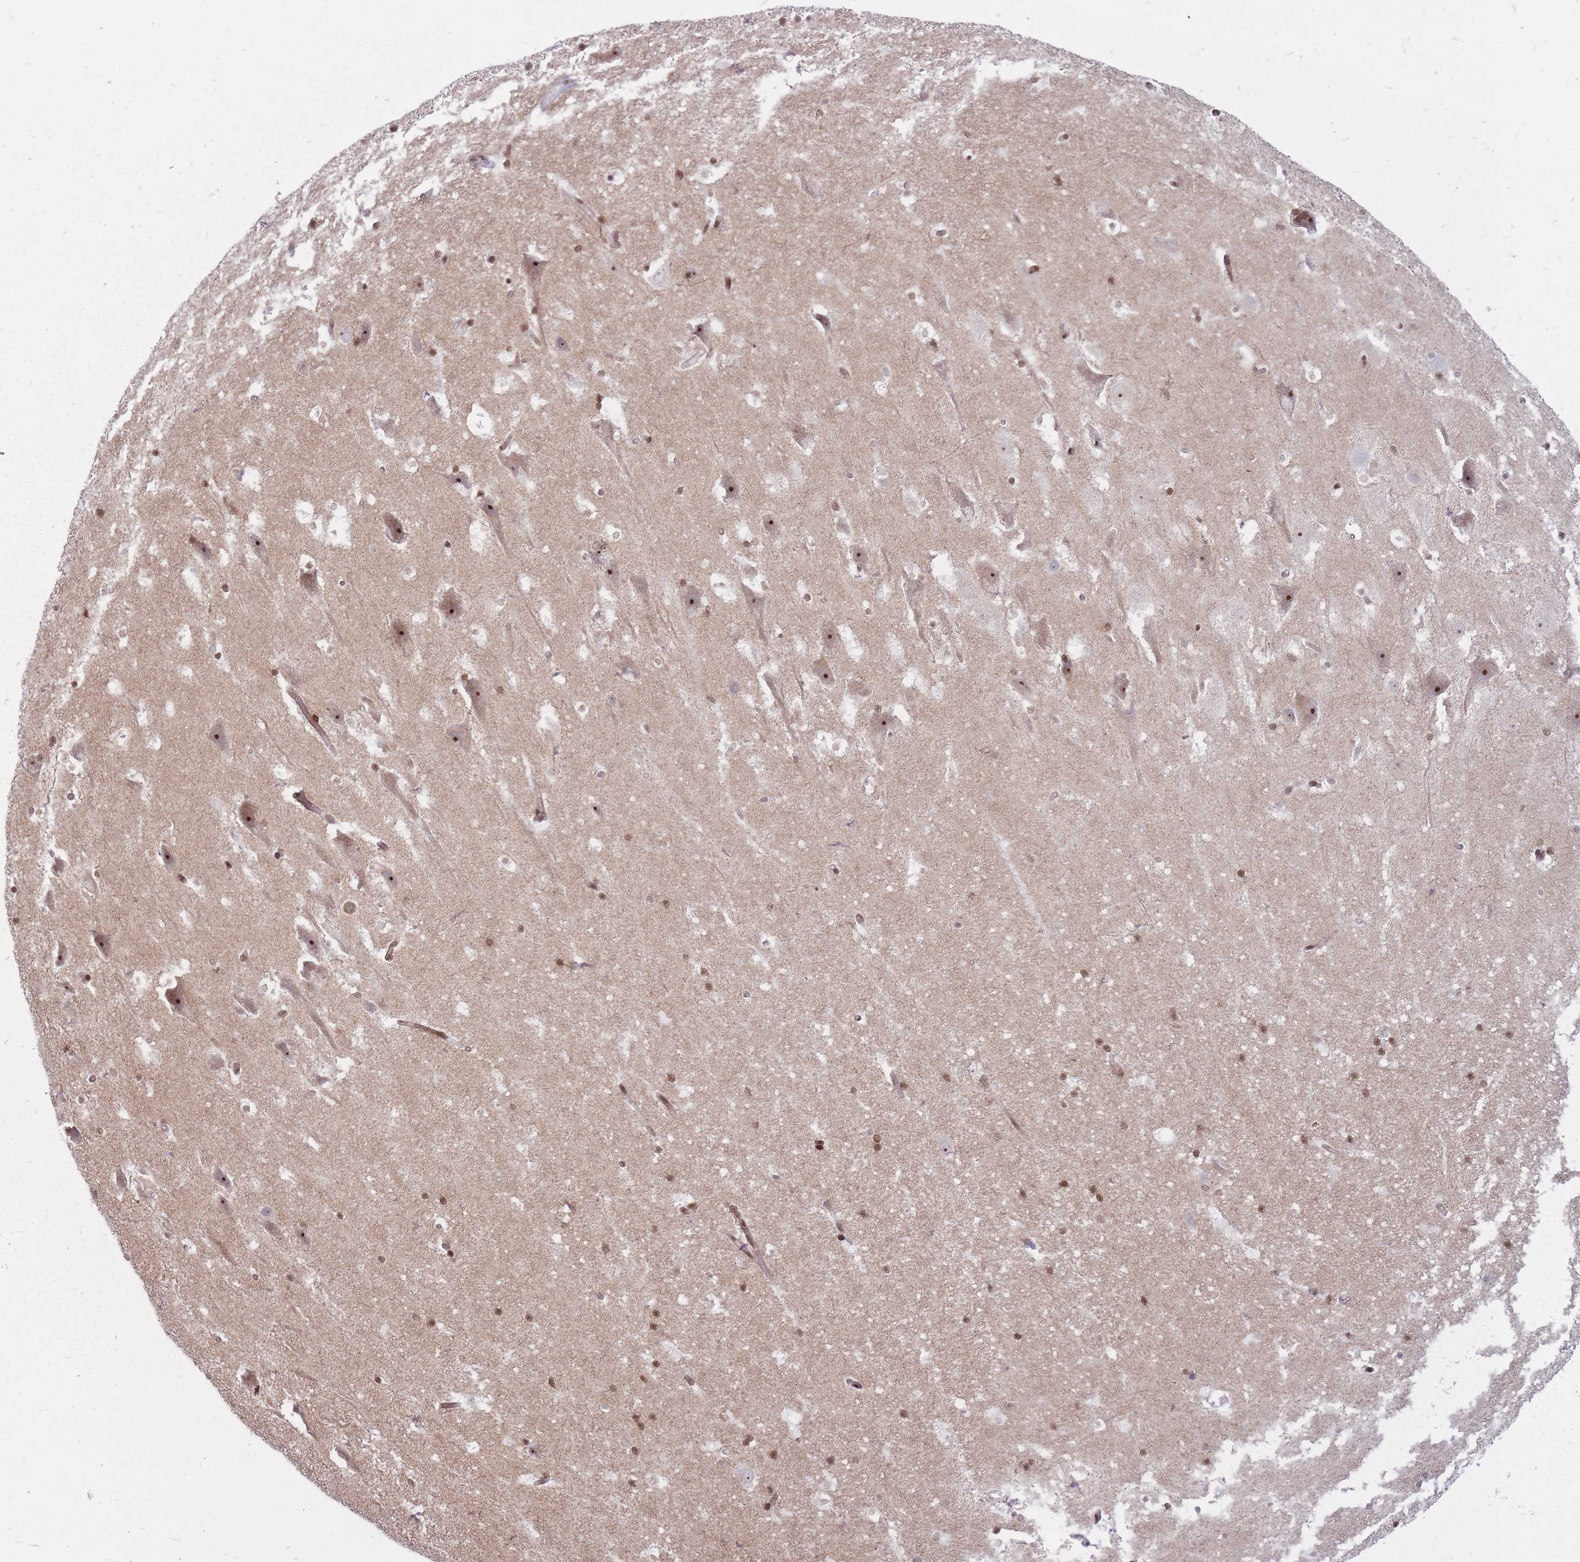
{"staining": {"intensity": "moderate", "quantity": "<25%", "location": "nuclear"}, "tissue": "hippocampus", "cell_type": "Glial cells", "image_type": "normal", "snomed": [{"axis": "morphology", "description": "Normal tissue, NOS"}, {"axis": "topography", "description": "Hippocampus"}], "caption": "Immunohistochemistry (IHC) (DAB (3,3'-diaminobenzidine)) staining of benign human hippocampus demonstrates moderate nuclear protein positivity in approximately <25% of glial cells. Ihc stains the protein in brown and the nuclei are stained blue.", "gene": "TMC6", "patient": {"sex": "male", "age": 37}}